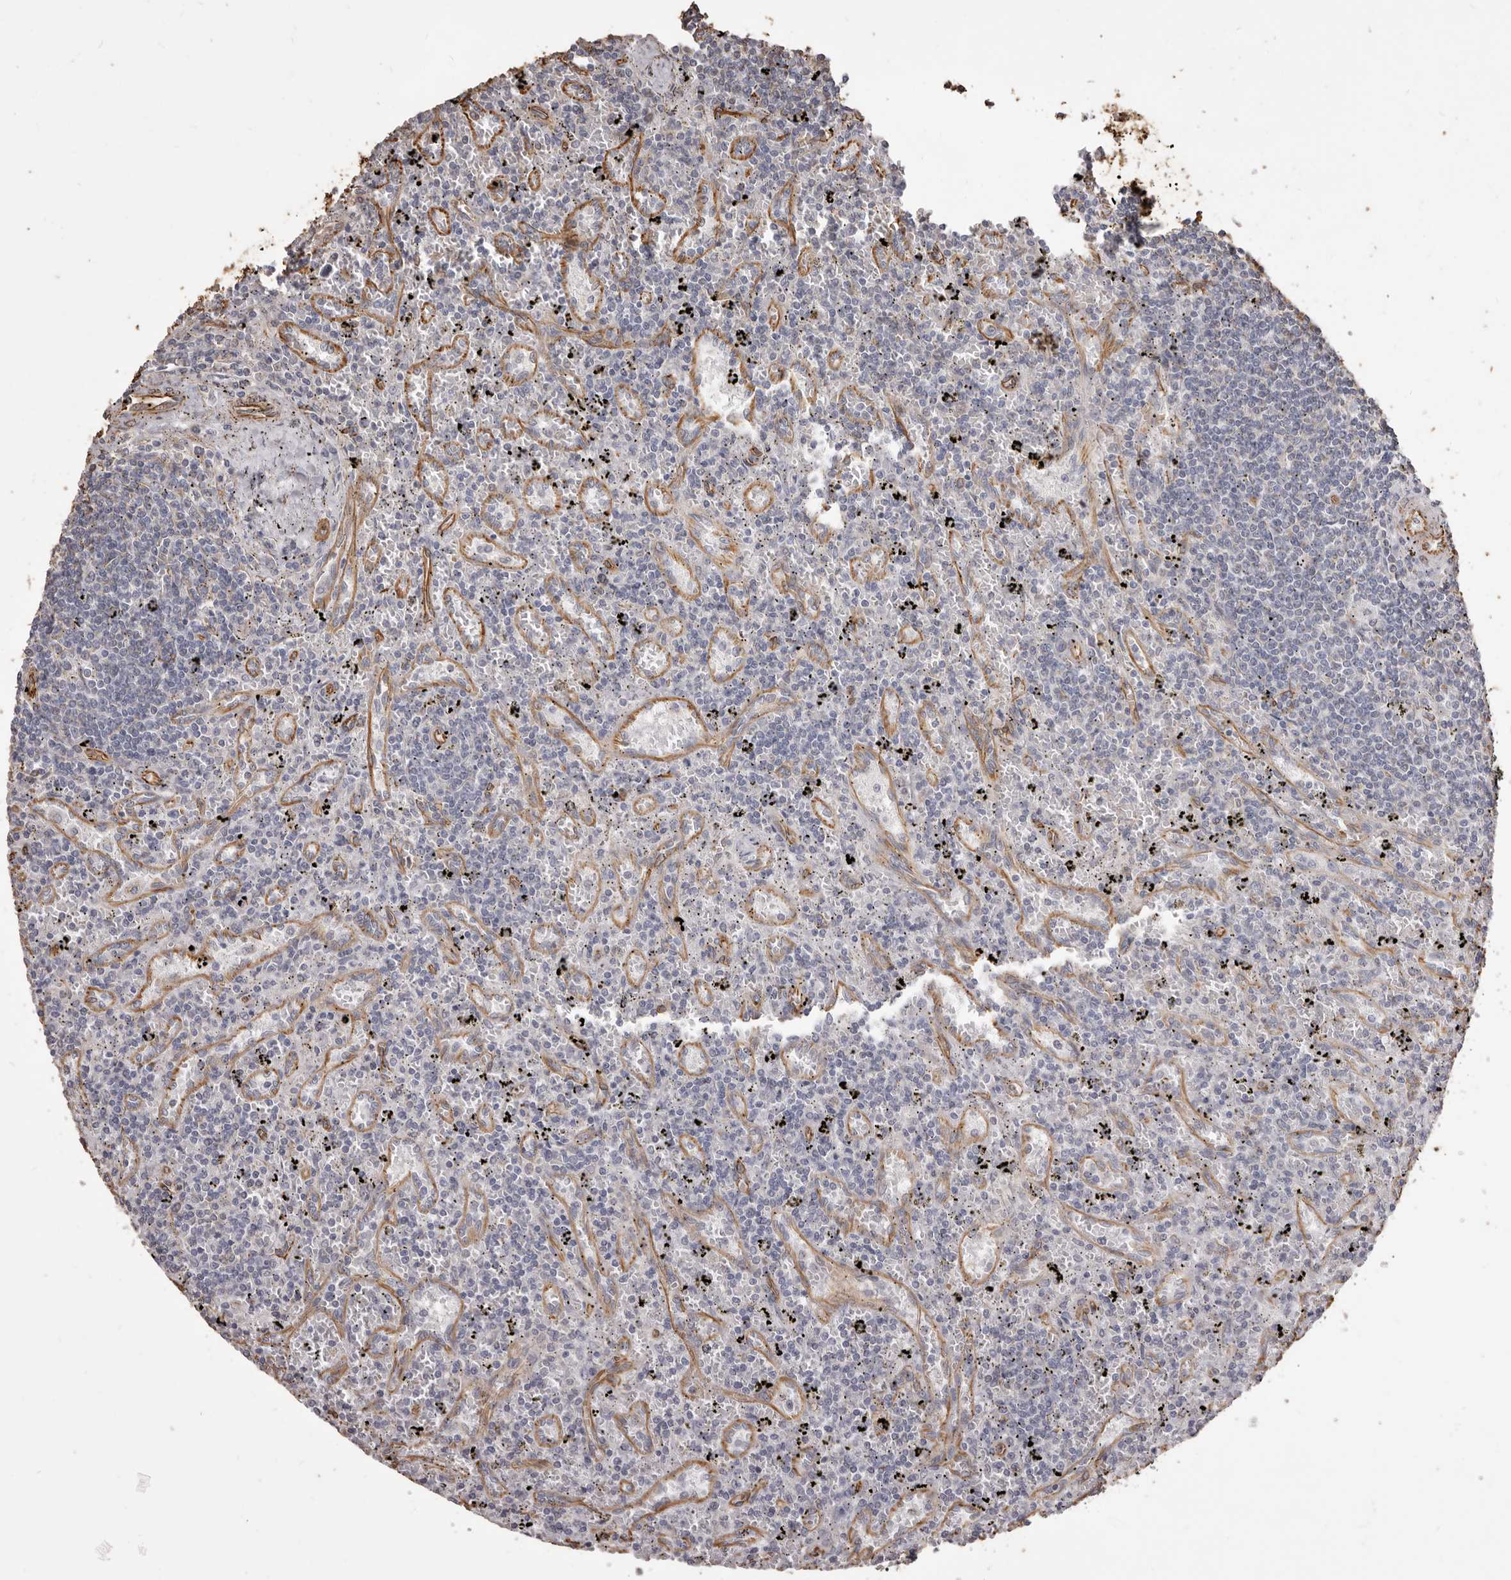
{"staining": {"intensity": "negative", "quantity": "none", "location": "none"}, "tissue": "lymphoma", "cell_type": "Tumor cells", "image_type": "cancer", "snomed": [{"axis": "morphology", "description": "Malignant lymphoma, non-Hodgkin's type, Low grade"}, {"axis": "topography", "description": "Spleen"}], "caption": "The immunohistochemistry micrograph has no significant staining in tumor cells of lymphoma tissue.", "gene": "MTURN", "patient": {"sex": "male", "age": 76}}